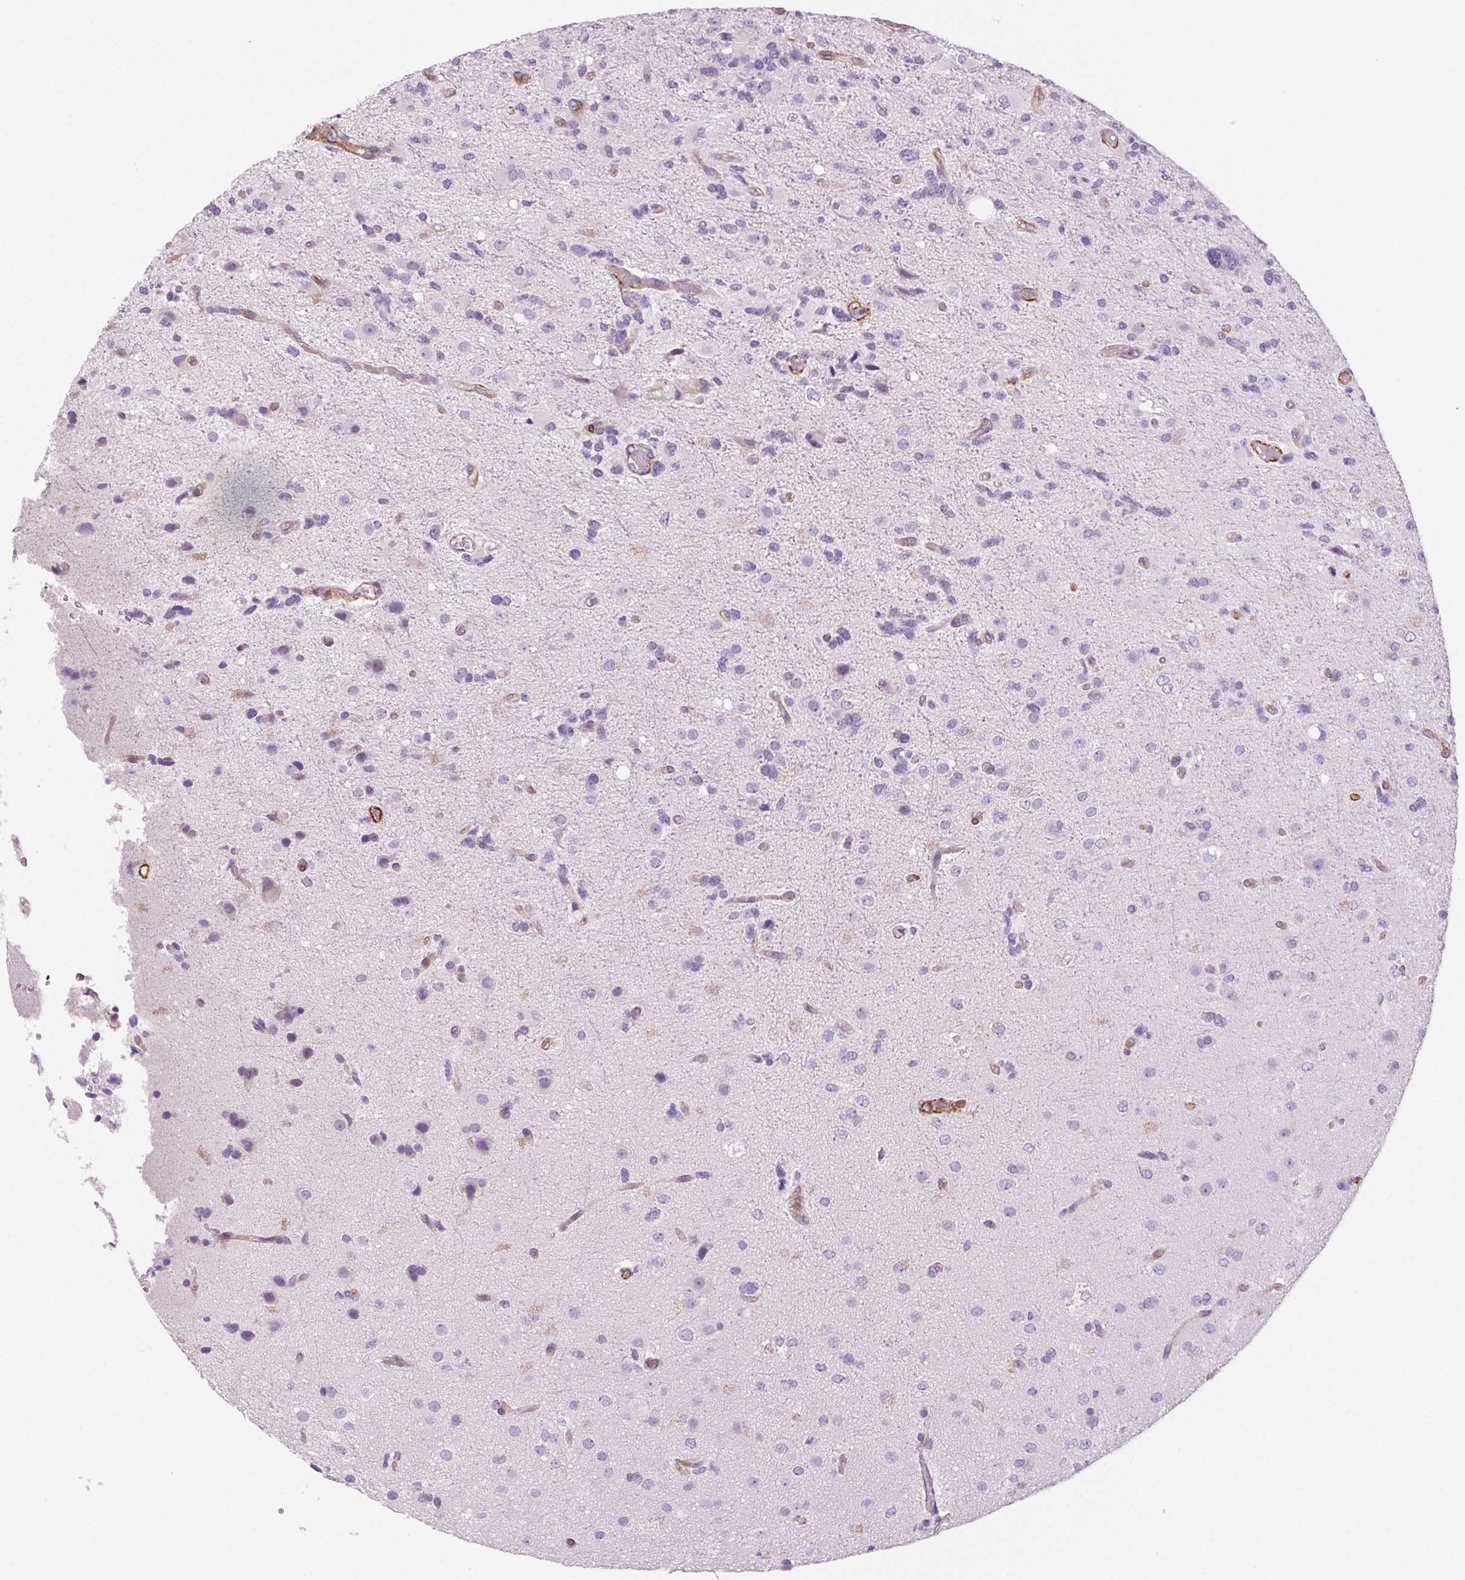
{"staining": {"intensity": "negative", "quantity": "none", "location": "none"}, "tissue": "glioma", "cell_type": "Tumor cells", "image_type": "cancer", "snomed": [{"axis": "morphology", "description": "Glioma, malignant, High grade"}, {"axis": "topography", "description": "Brain"}], "caption": "High power microscopy histopathology image of an immunohistochemistry (IHC) photomicrograph of glioma, revealing no significant expression in tumor cells.", "gene": "GPX8", "patient": {"sex": "female", "age": 71}}